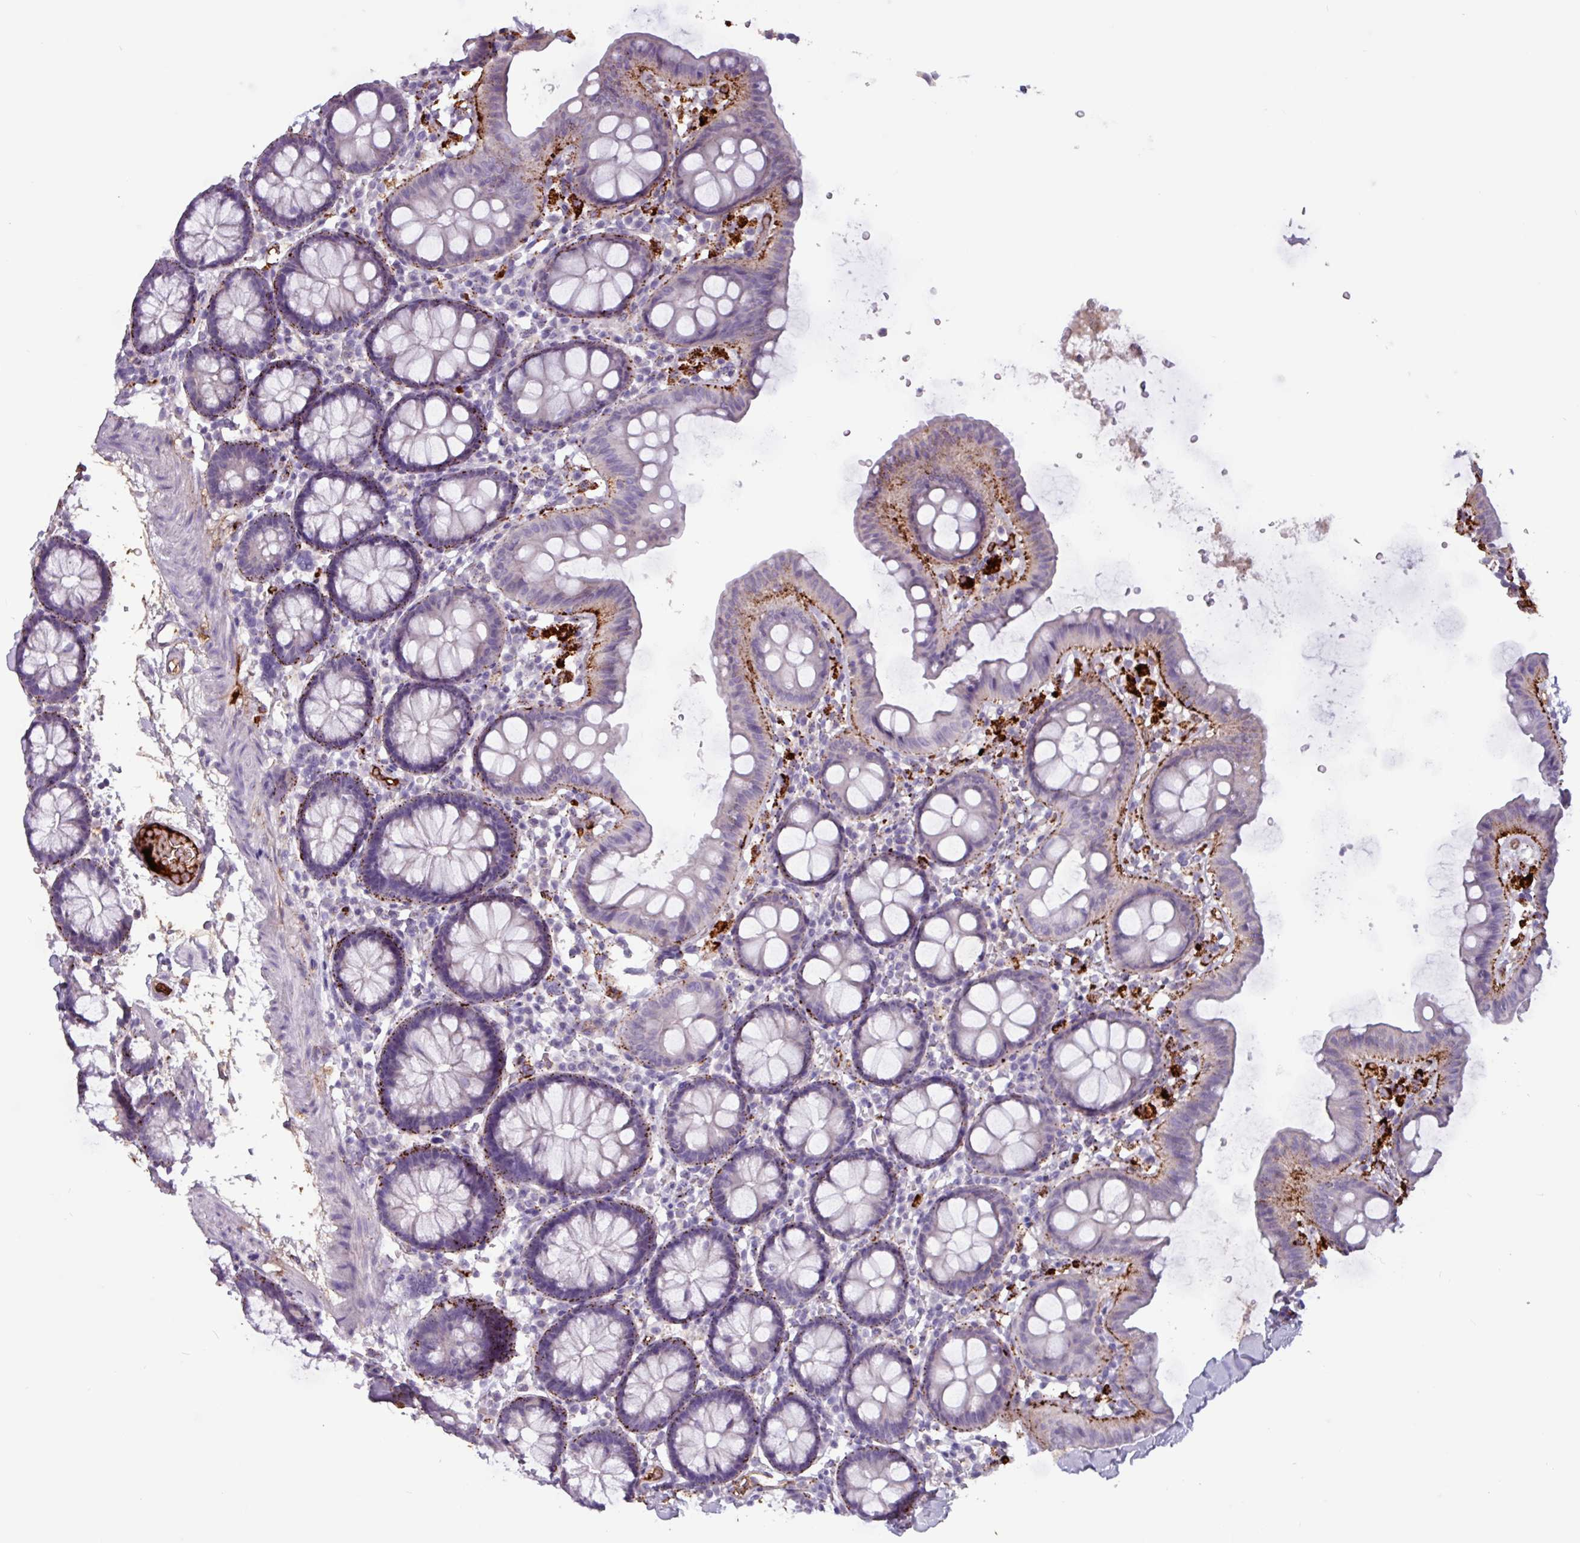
{"staining": {"intensity": "negative", "quantity": "none", "location": "none"}, "tissue": "colon", "cell_type": "Endothelial cells", "image_type": "normal", "snomed": [{"axis": "morphology", "description": "Normal tissue, NOS"}, {"axis": "topography", "description": "Colon"}], "caption": "Benign colon was stained to show a protein in brown. There is no significant expression in endothelial cells. The staining is performed using DAB (3,3'-diaminobenzidine) brown chromogen with nuclei counter-stained in using hematoxylin.", "gene": "PLIN2", "patient": {"sex": "male", "age": 75}}